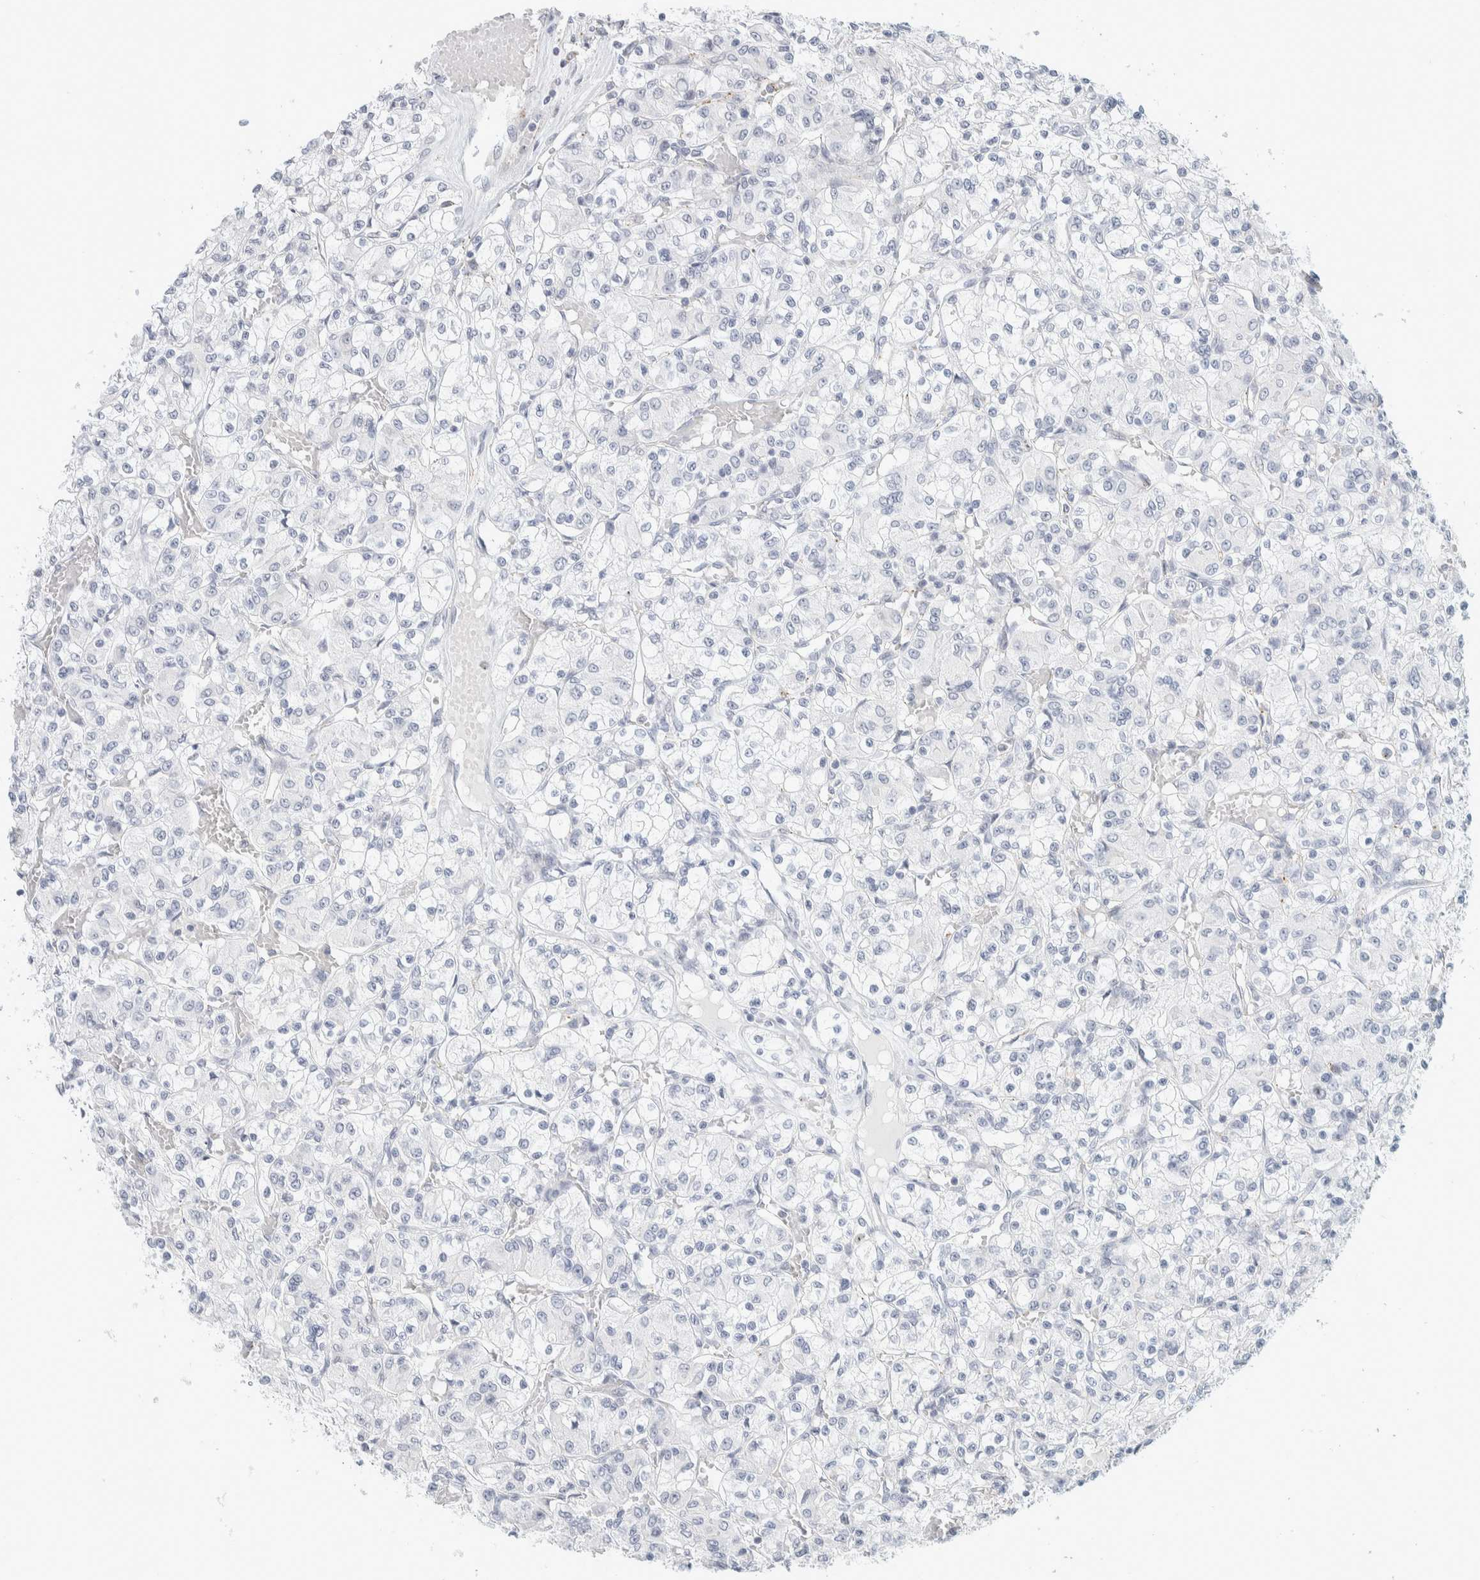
{"staining": {"intensity": "negative", "quantity": "none", "location": "none"}, "tissue": "renal cancer", "cell_type": "Tumor cells", "image_type": "cancer", "snomed": [{"axis": "morphology", "description": "Adenocarcinoma, NOS"}, {"axis": "topography", "description": "Kidney"}], "caption": "Renal adenocarcinoma stained for a protein using immunohistochemistry (IHC) demonstrates no staining tumor cells.", "gene": "CDH17", "patient": {"sex": "female", "age": 59}}